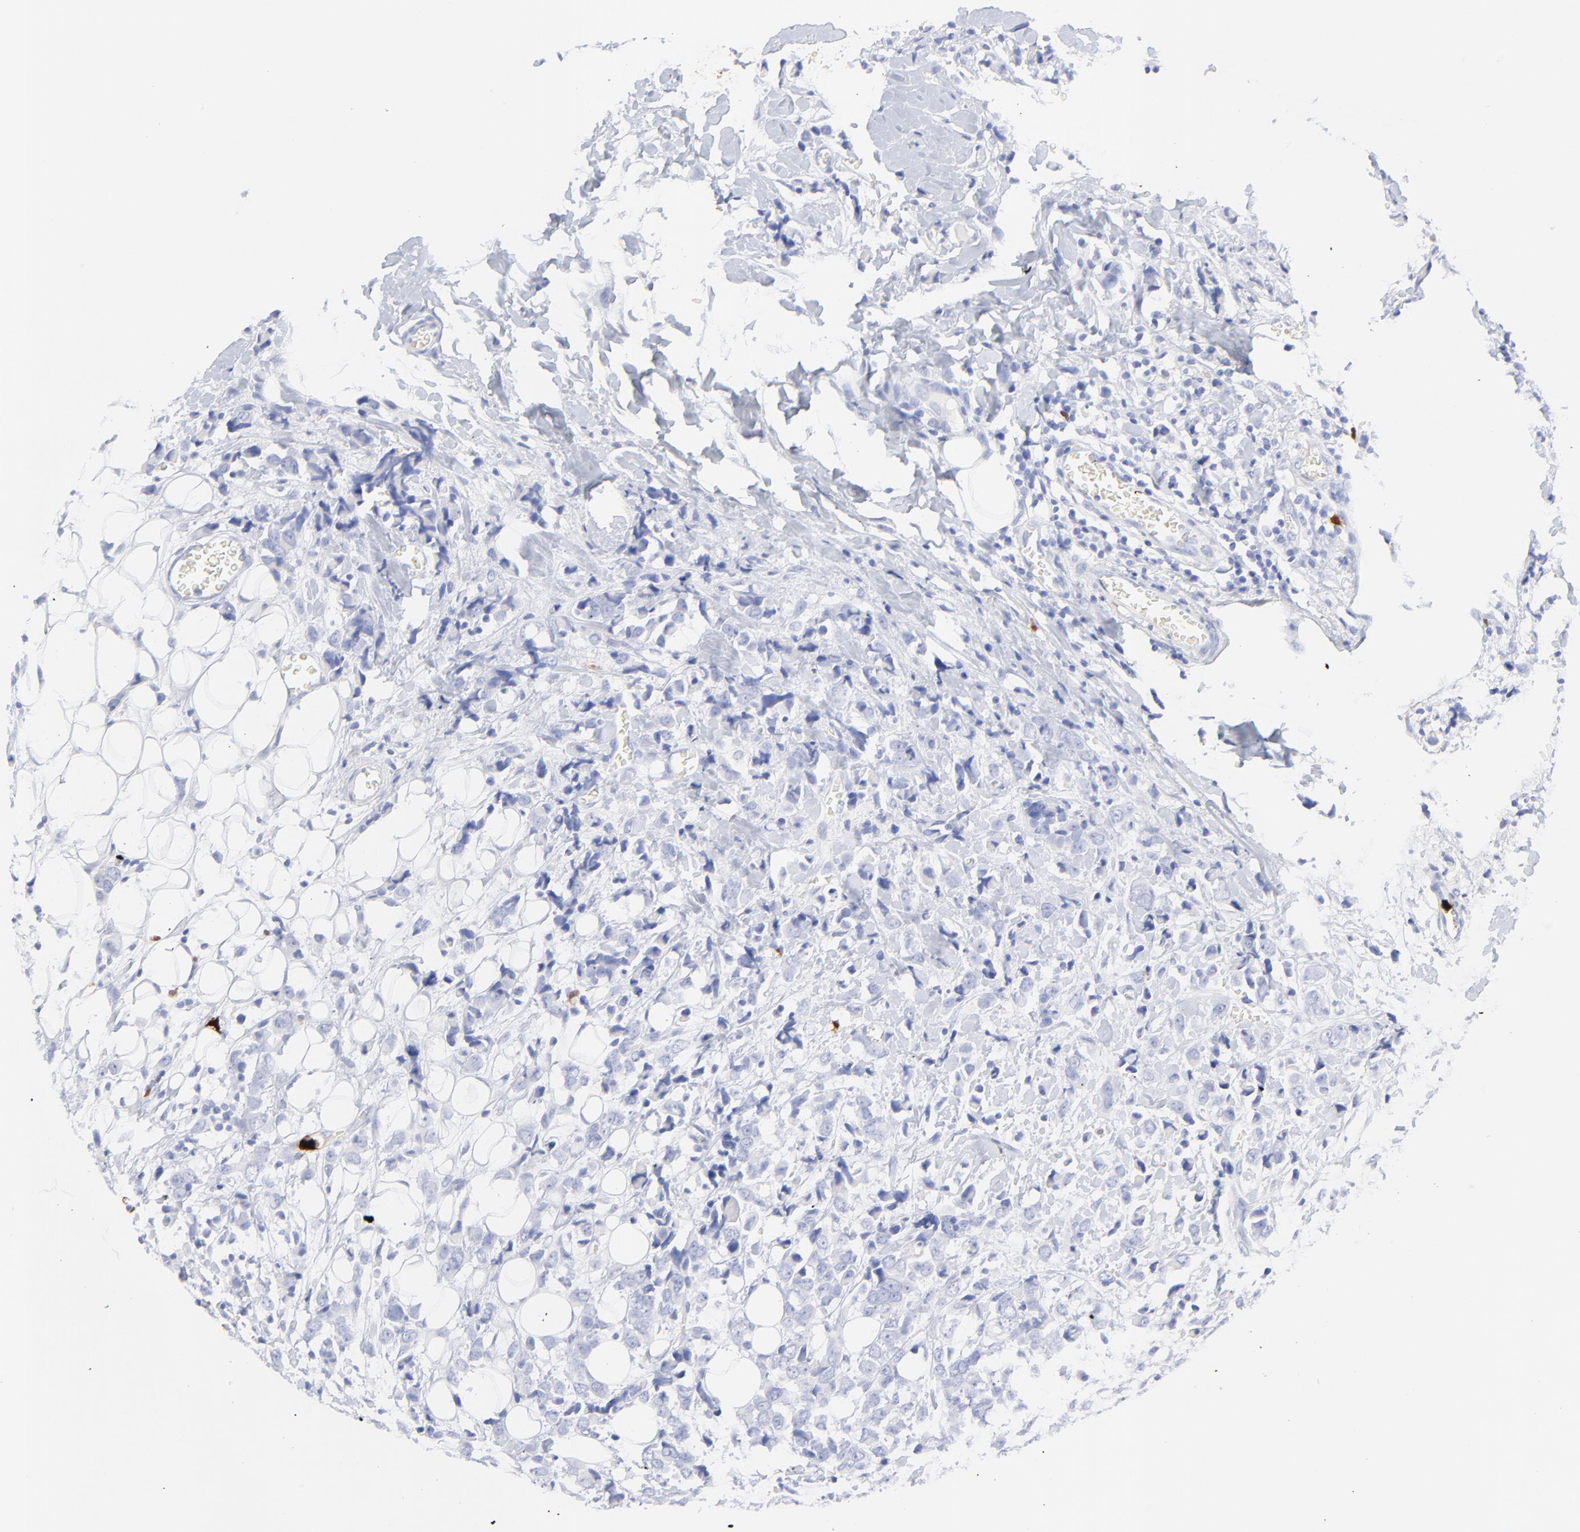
{"staining": {"intensity": "negative", "quantity": "none", "location": "none"}, "tissue": "breast cancer", "cell_type": "Tumor cells", "image_type": "cancer", "snomed": [{"axis": "morphology", "description": "Lobular carcinoma"}, {"axis": "topography", "description": "Breast"}], "caption": "Tumor cells show no significant expression in breast lobular carcinoma.", "gene": "S100A12", "patient": {"sex": "female", "age": 57}}